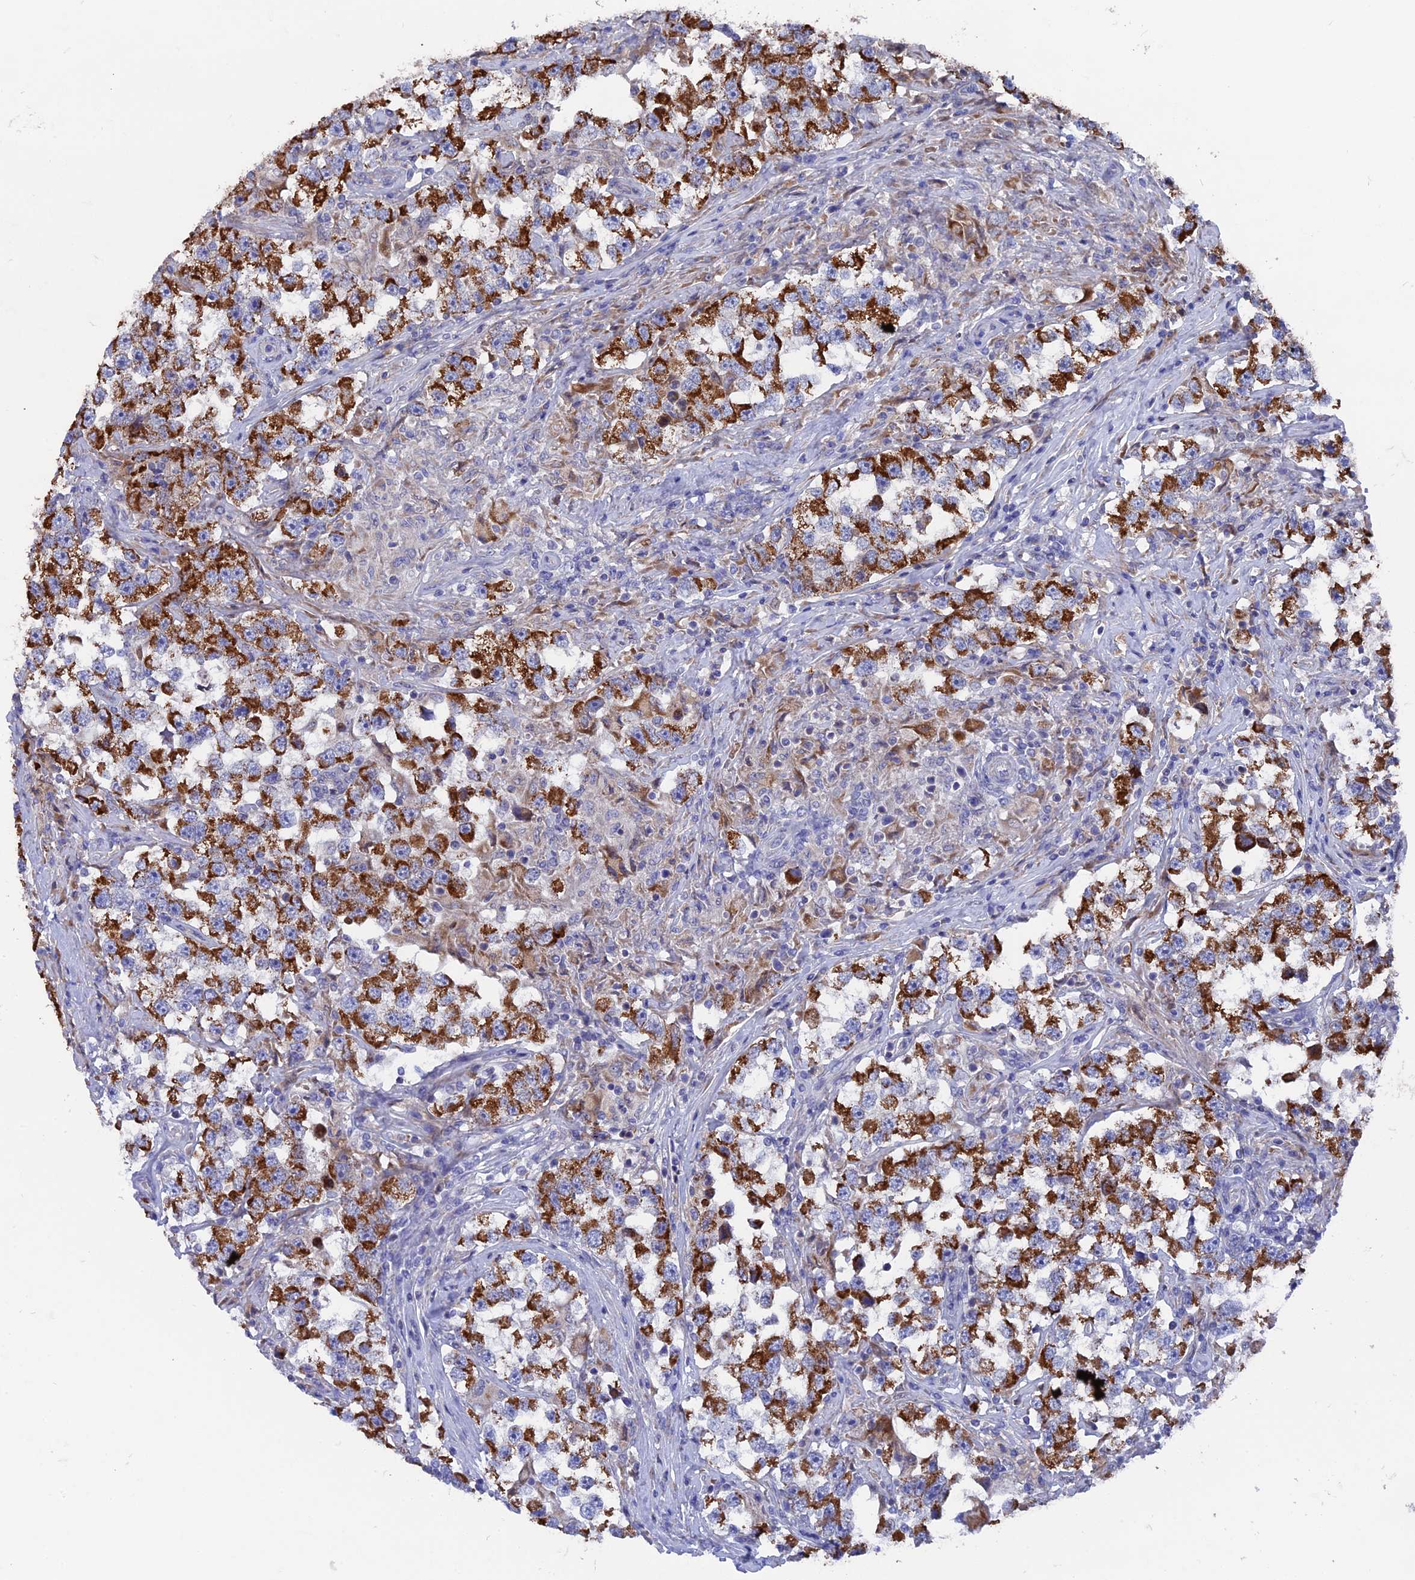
{"staining": {"intensity": "strong", "quantity": ">75%", "location": "cytoplasmic/membranous"}, "tissue": "testis cancer", "cell_type": "Tumor cells", "image_type": "cancer", "snomed": [{"axis": "morphology", "description": "Seminoma, NOS"}, {"axis": "topography", "description": "Testis"}], "caption": "High-magnification brightfield microscopy of testis cancer stained with DAB (3,3'-diaminobenzidine) (brown) and counterstained with hematoxylin (blue). tumor cells exhibit strong cytoplasmic/membranous staining is appreciated in about>75% of cells.", "gene": "AK4", "patient": {"sex": "male", "age": 46}}